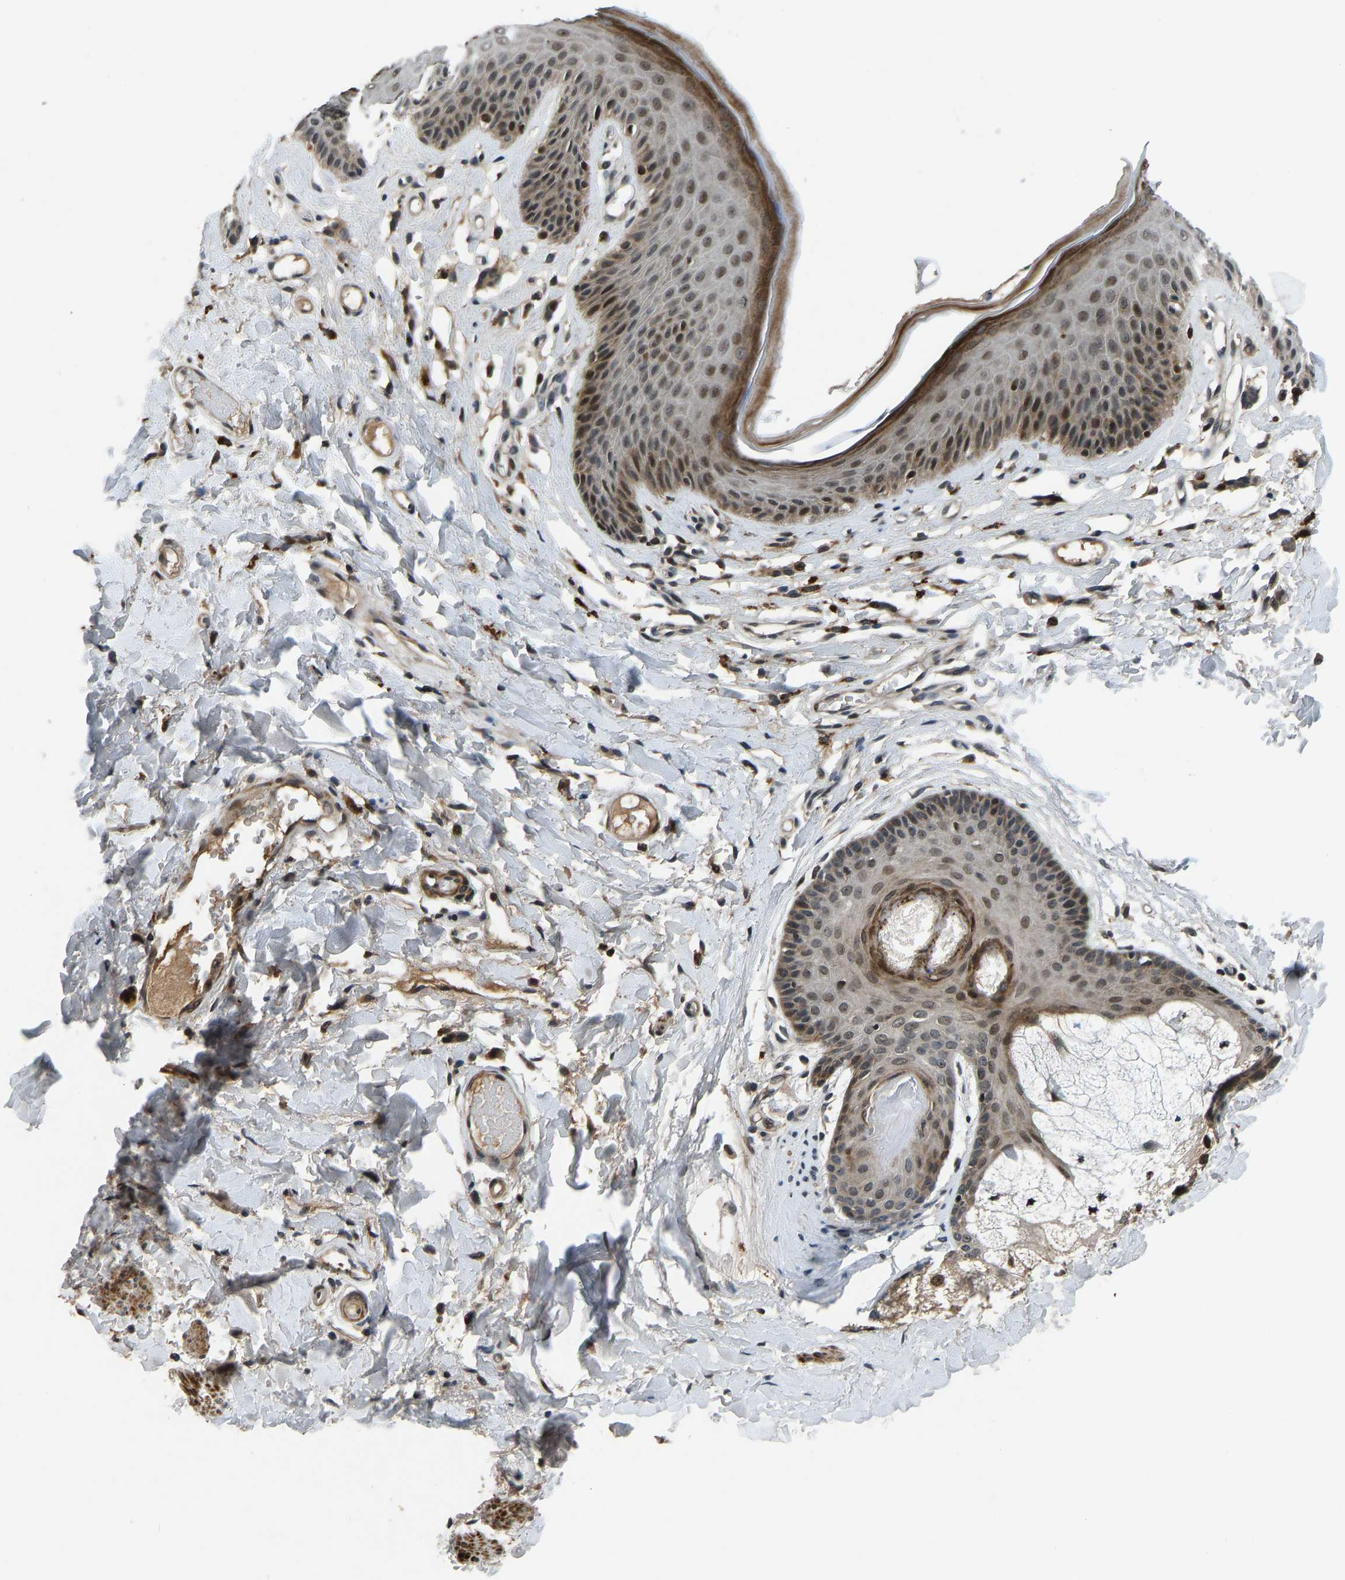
{"staining": {"intensity": "moderate", "quantity": "25%-75%", "location": "cytoplasmic/membranous,nuclear"}, "tissue": "skin", "cell_type": "Epidermal cells", "image_type": "normal", "snomed": [{"axis": "morphology", "description": "Normal tissue, NOS"}, {"axis": "topography", "description": "Vulva"}], "caption": "Immunohistochemical staining of benign human skin demonstrates 25%-75% levels of moderate cytoplasmic/membranous,nuclear protein positivity in approximately 25%-75% of epidermal cells. The staining is performed using DAB brown chromogen to label protein expression. The nuclei are counter-stained blue using hematoxylin.", "gene": "RLIM", "patient": {"sex": "female", "age": 73}}